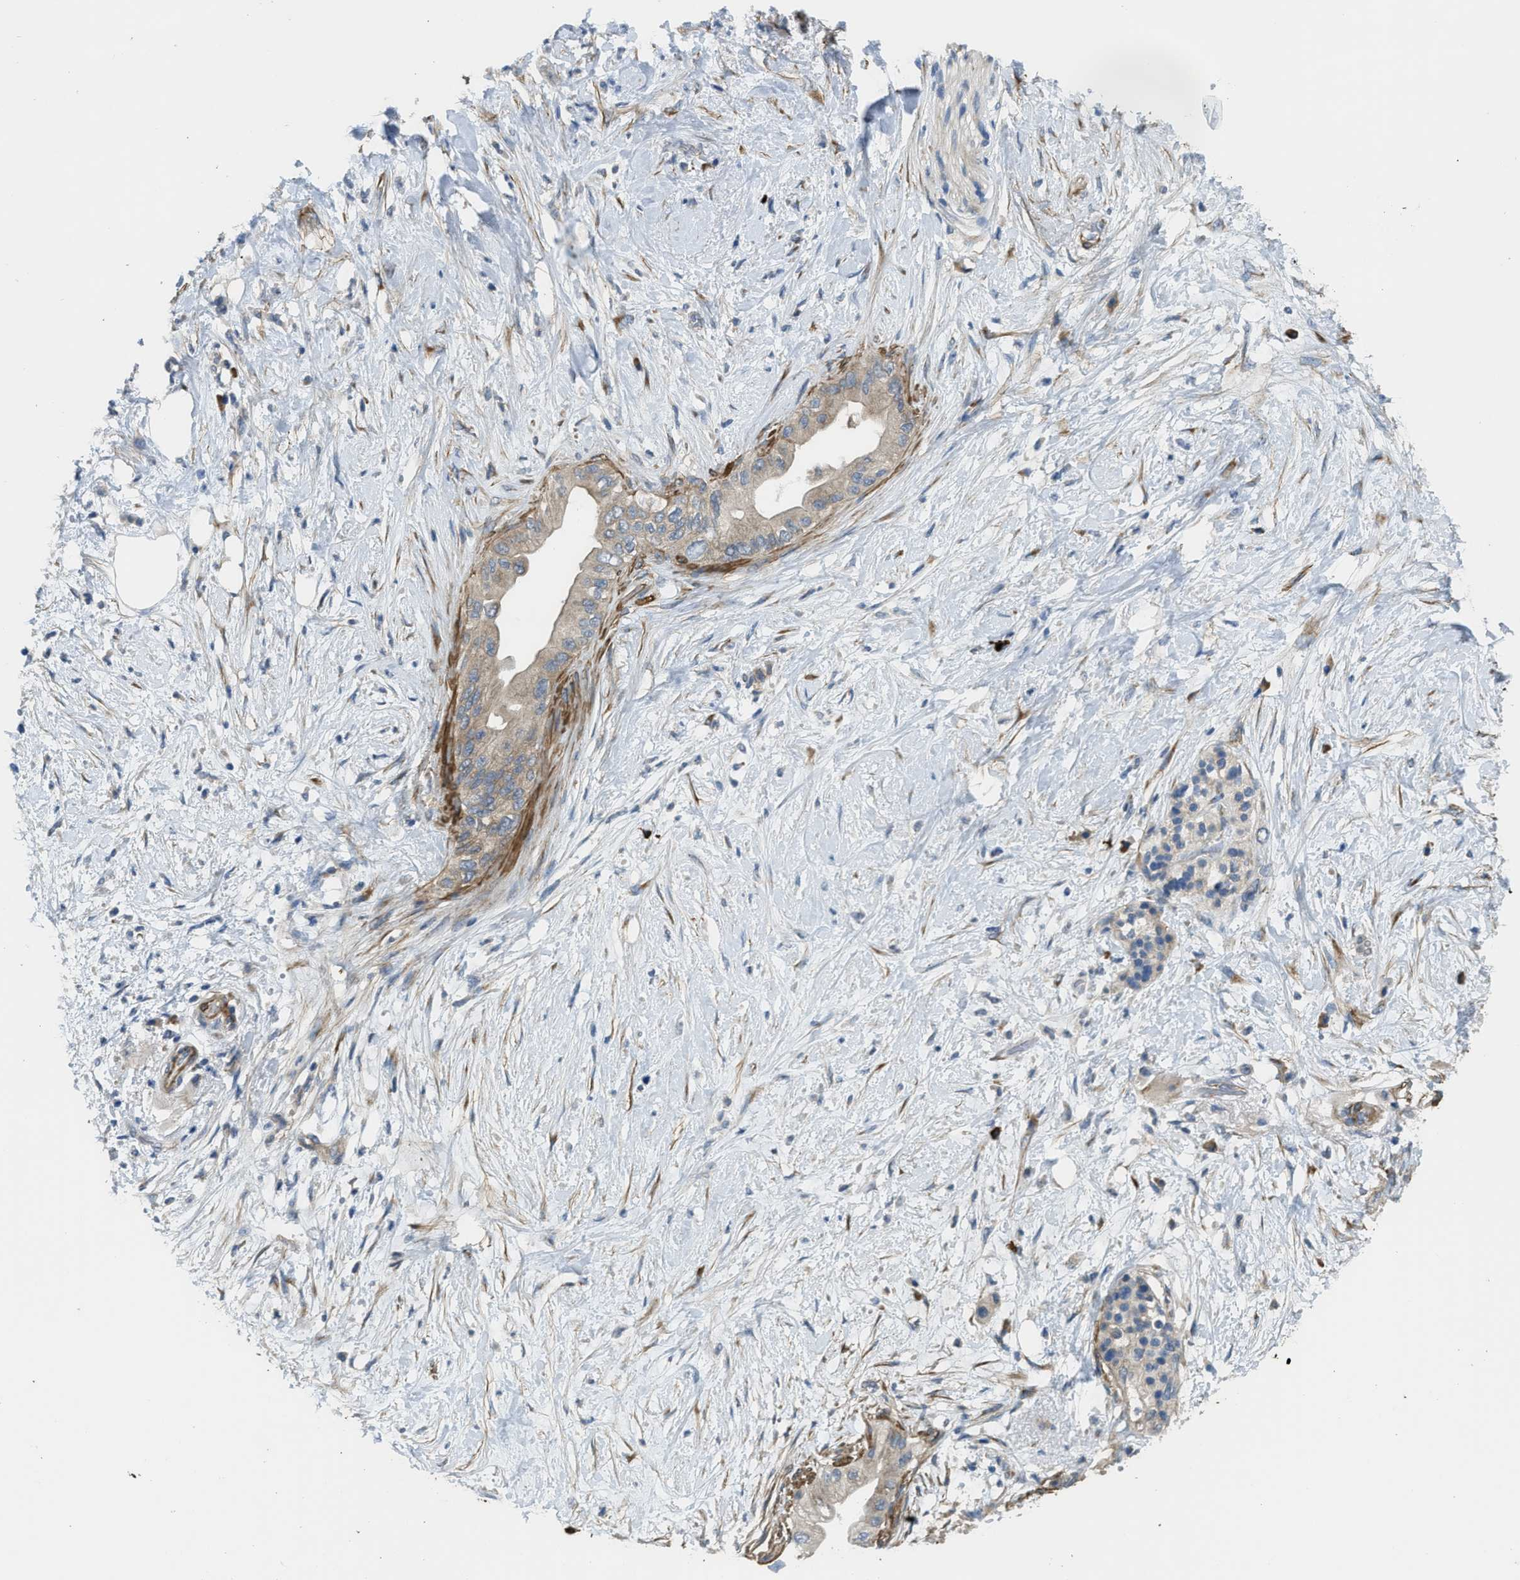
{"staining": {"intensity": "weak", "quantity": ">75%", "location": "cytoplasmic/membranous"}, "tissue": "pancreatic cancer", "cell_type": "Tumor cells", "image_type": "cancer", "snomed": [{"axis": "morphology", "description": "Normal tissue, NOS"}, {"axis": "morphology", "description": "Adenocarcinoma, NOS"}, {"axis": "topography", "description": "Pancreas"}, {"axis": "topography", "description": "Duodenum"}], "caption": "Immunohistochemical staining of human adenocarcinoma (pancreatic) displays low levels of weak cytoplasmic/membranous protein expression in approximately >75% of tumor cells.", "gene": "BMPR1A", "patient": {"sex": "female", "age": 60}}